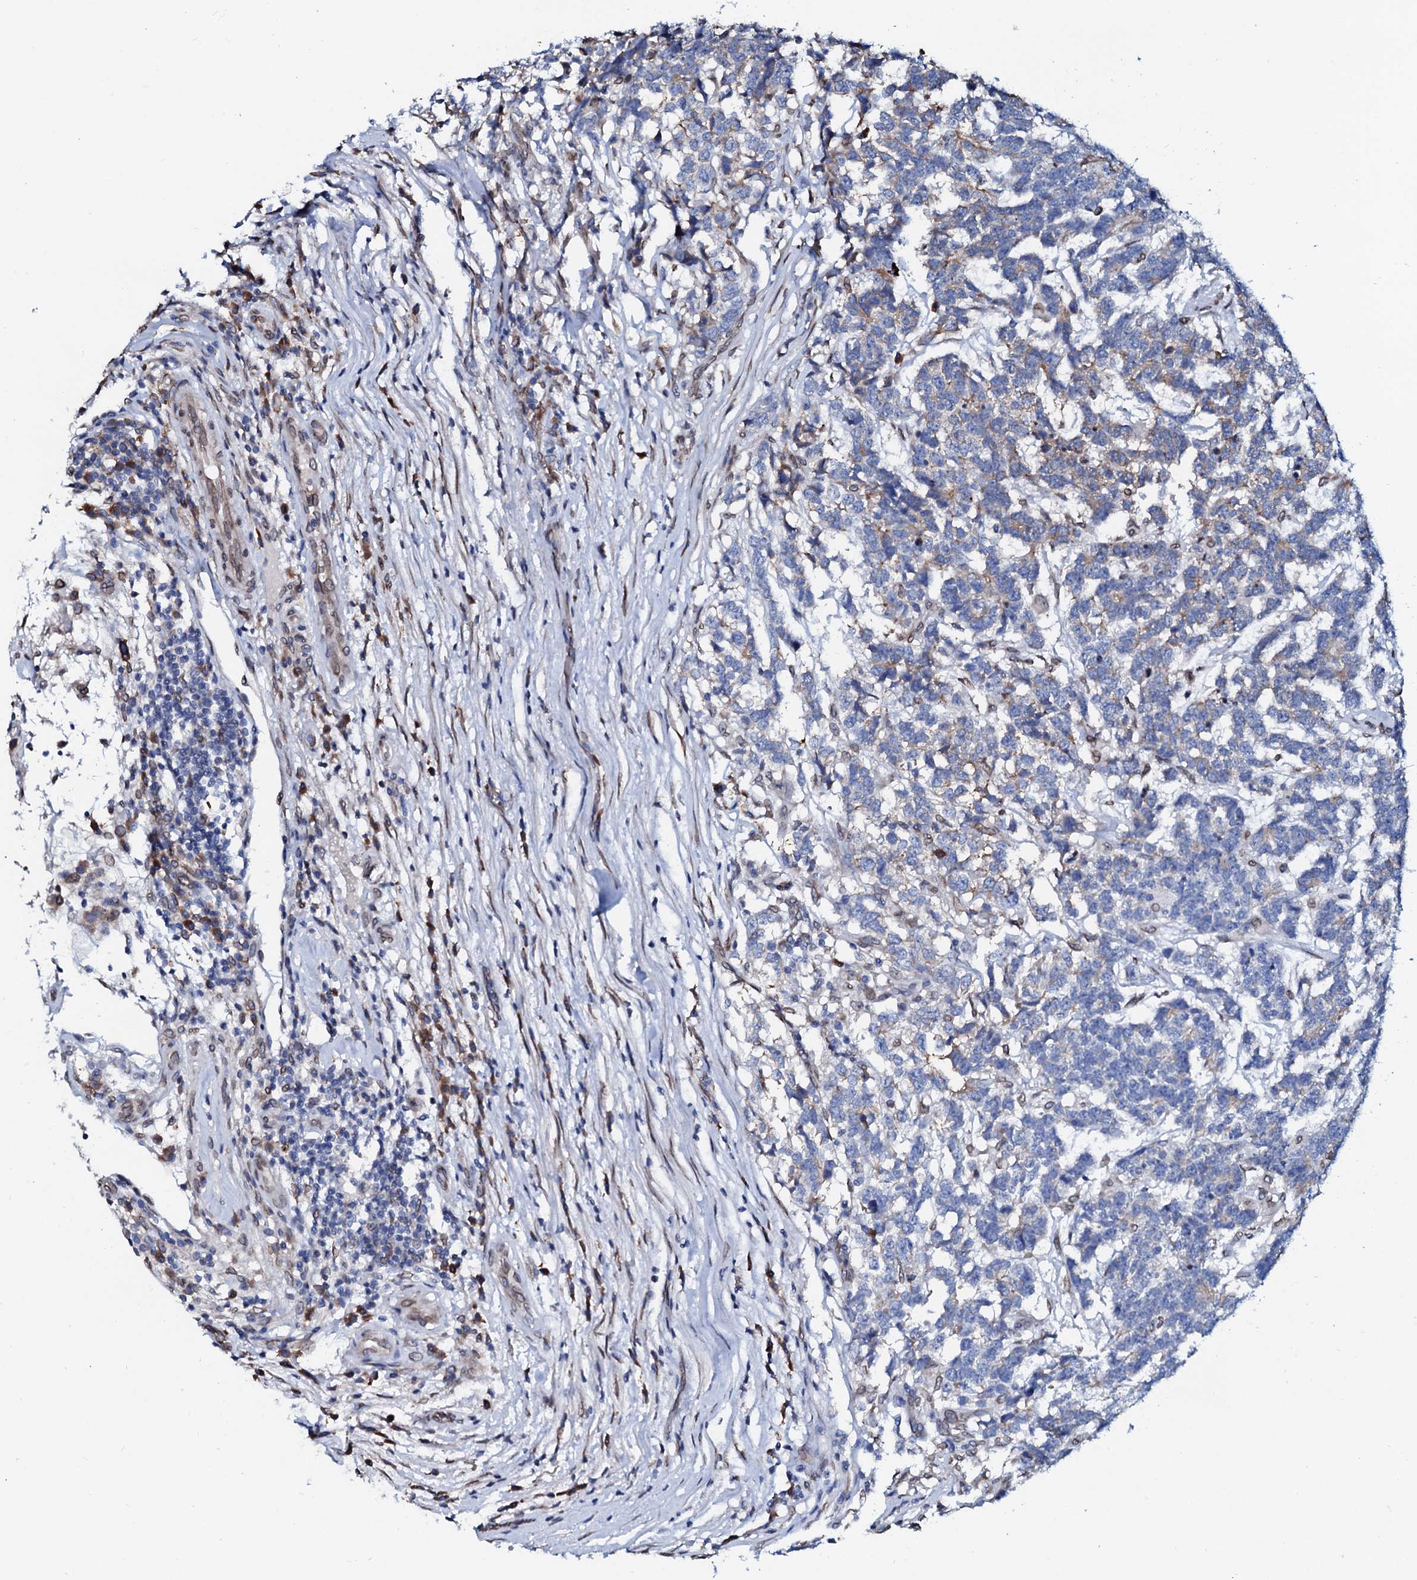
{"staining": {"intensity": "negative", "quantity": "none", "location": "none"}, "tissue": "testis cancer", "cell_type": "Tumor cells", "image_type": "cancer", "snomed": [{"axis": "morphology", "description": "Carcinoma, Embryonal, NOS"}, {"axis": "topography", "description": "Testis"}], "caption": "Micrograph shows no significant protein staining in tumor cells of testis cancer (embryonal carcinoma).", "gene": "NRP2", "patient": {"sex": "male", "age": 26}}